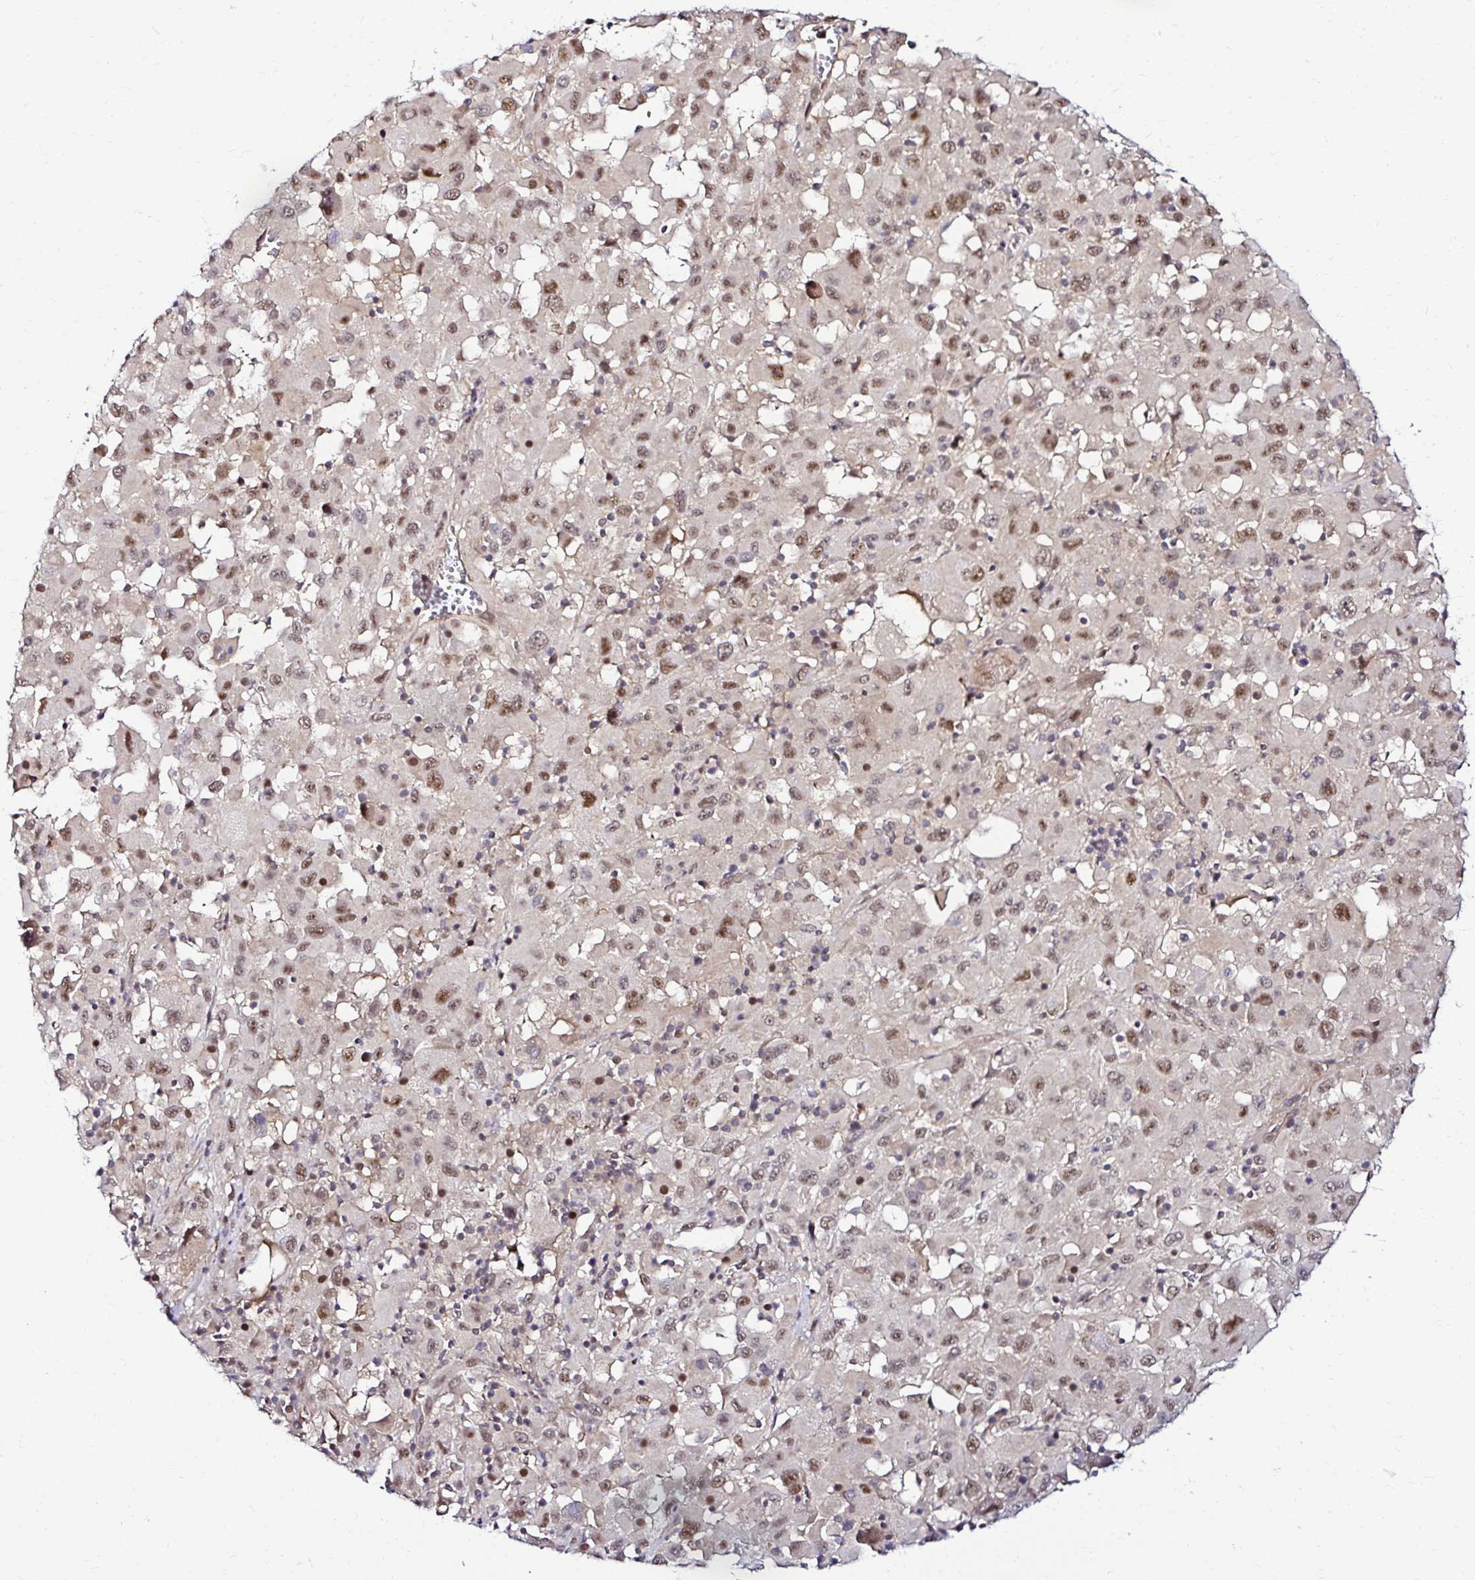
{"staining": {"intensity": "moderate", "quantity": ">75%", "location": "nuclear"}, "tissue": "melanoma", "cell_type": "Tumor cells", "image_type": "cancer", "snomed": [{"axis": "morphology", "description": "Malignant melanoma, Metastatic site"}, {"axis": "topography", "description": "Soft tissue"}], "caption": "Protein staining reveals moderate nuclear expression in approximately >75% of tumor cells in malignant melanoma (metastatic site).", "gene": "PSMD3", "patient": {"sex": "male", "age": 50}}